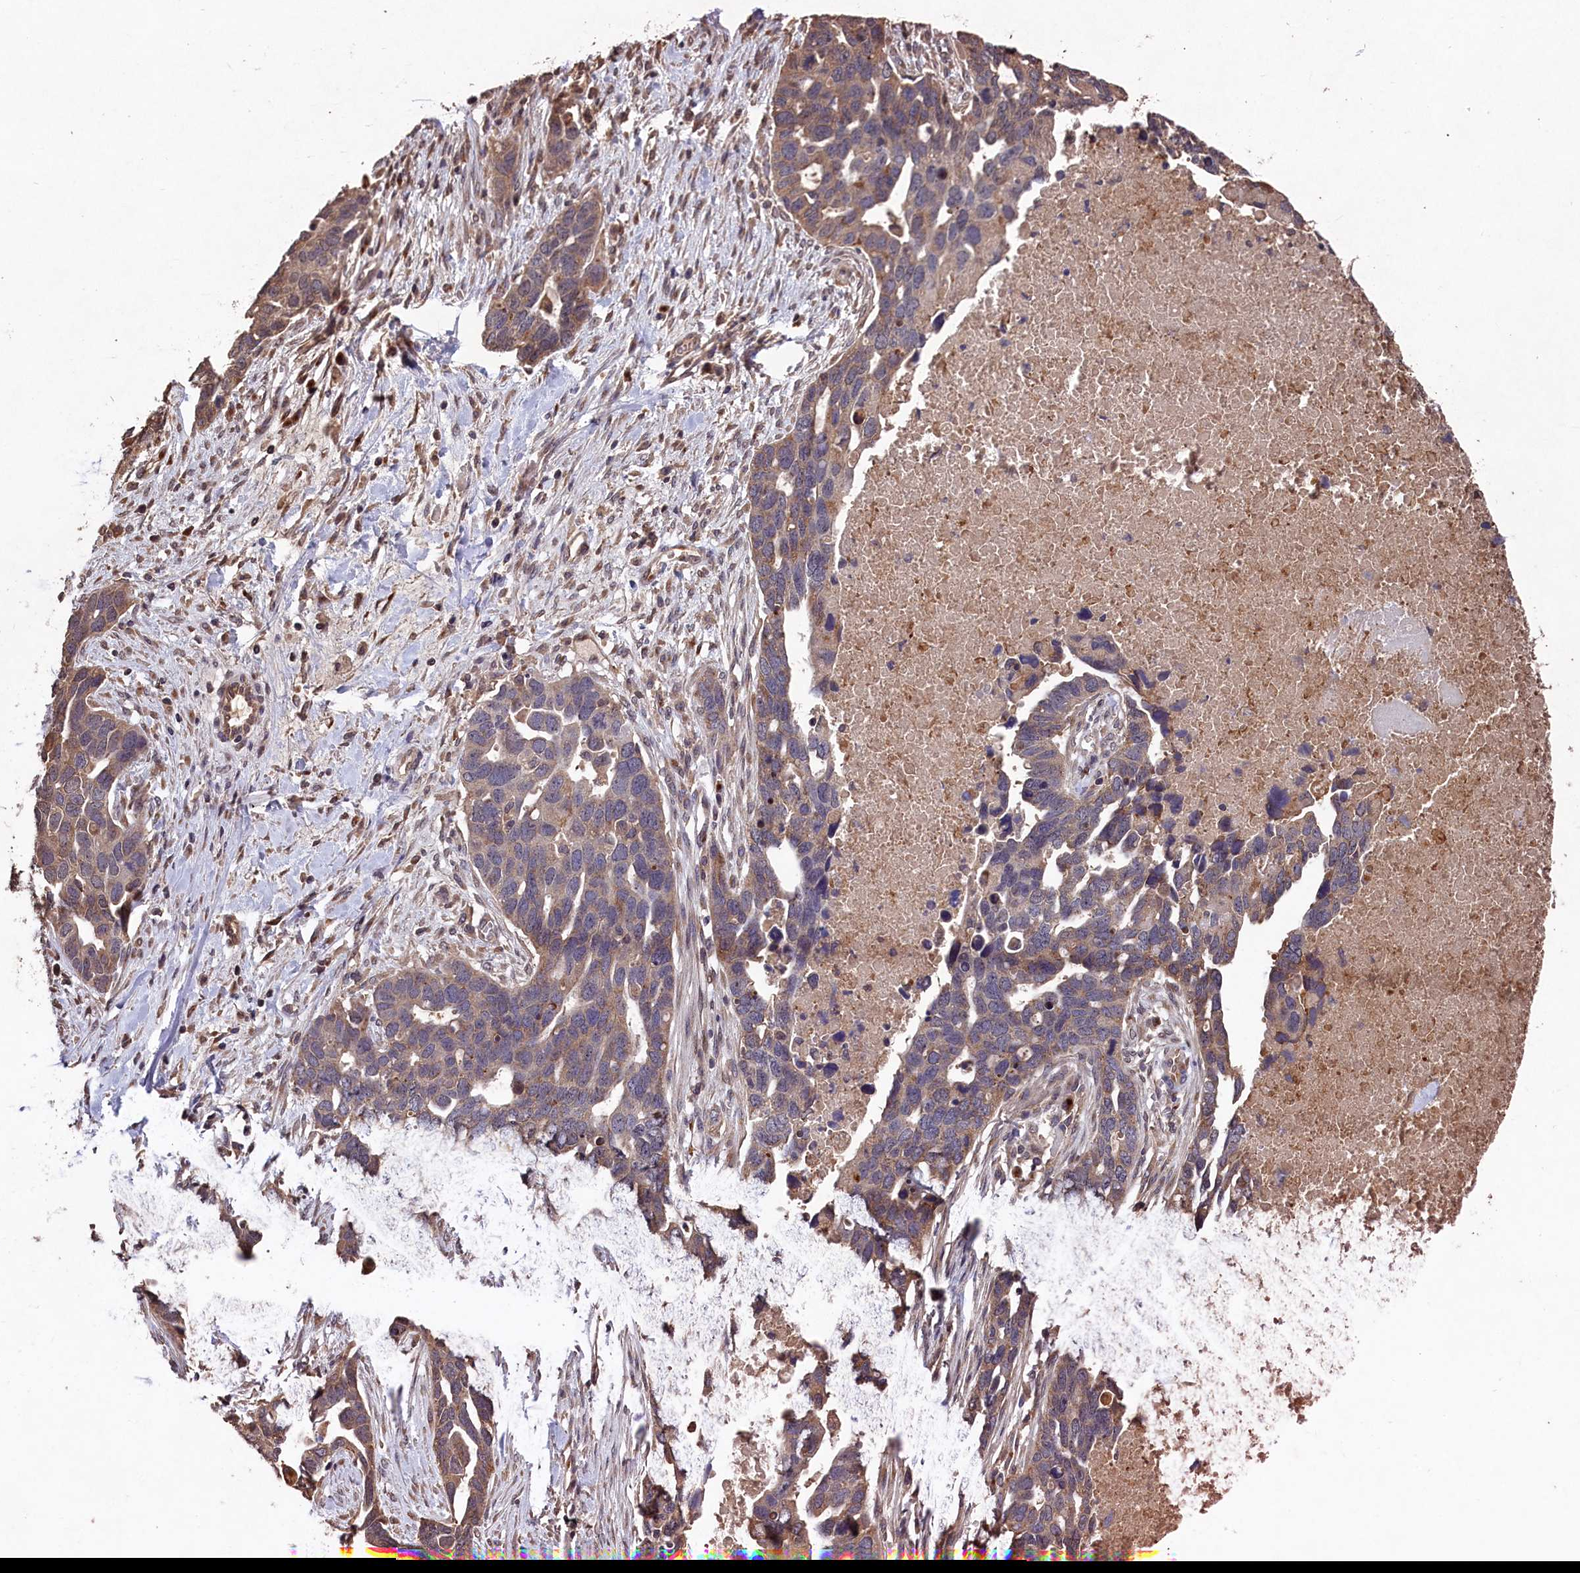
{"staining": {"intensity": "moderate", "quantity": "<25%", "location": "cytoplasmic/membranous"}, "tissue": "ovarian cancer", "cell_type": "Tumor cells", "image_type": "cancer", "snomed": [{"axis": "morphology", "description": "Cystadenocarcinoma, serous, NOS"}, {"axis": "topography", "description": "Ovary"}], "caption": "Protein expression analysis of human ovarian cancer reveals moderate cytoplasmic/membranous expression in approximately <25% of tumor cells.", "gene": "NAA60", "patient": {"sex": "female", "age": 54}}